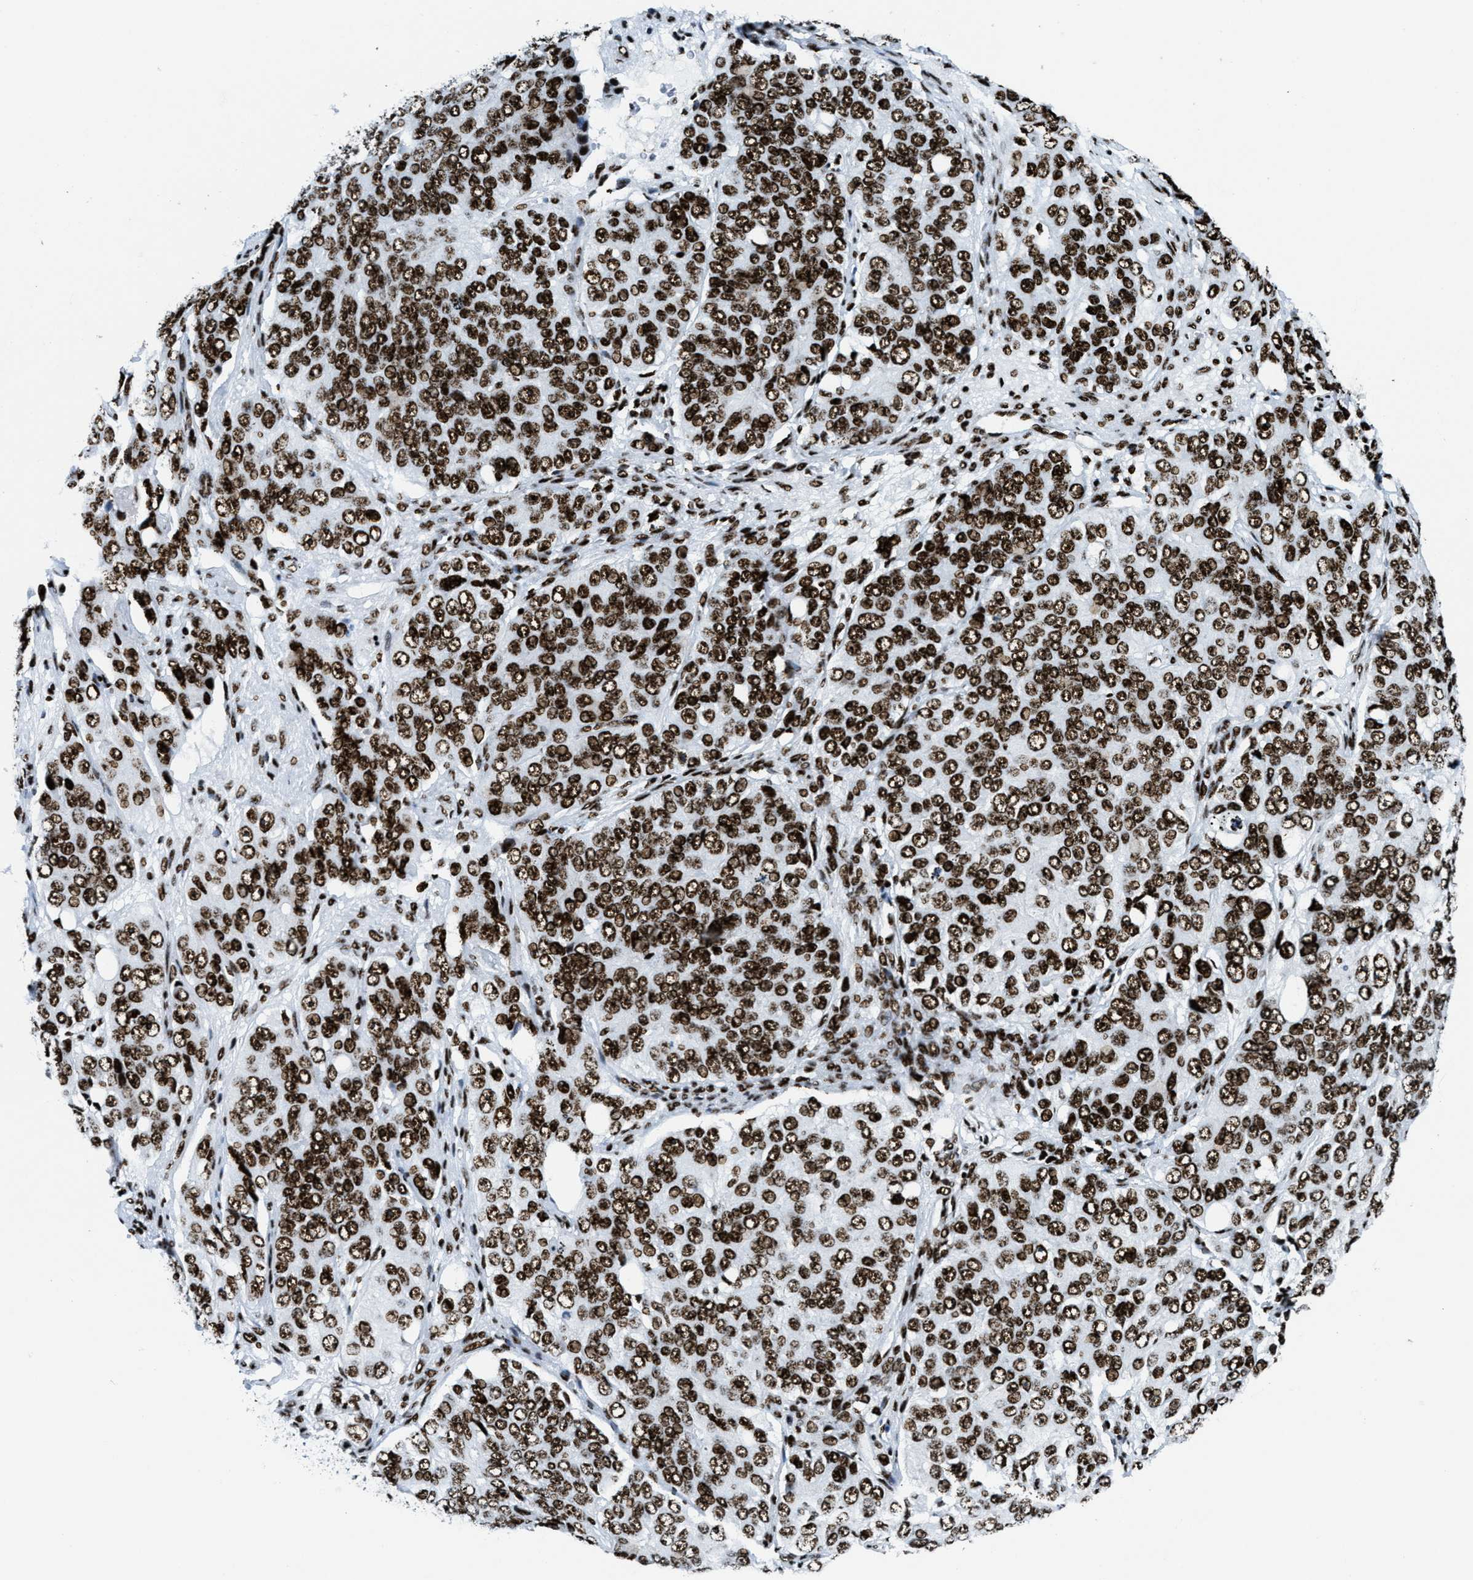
{"staining": {"intensity": "strong", "quantity": ">75%", "location": "nuclear"}, "tissue": "ovarian cancer", "cell_type": "Tumor cells", "image_type": "cancer", "snomed": [{"axis": "morphology", "description": "Carcinoma, endometroid"}, {"axis": "topography", "description": "Ovary"}], "caption": "Strong nuclear protein staining is appreciated in approximately >75% of tumor cells in endometroid carcinoma (ovarian). The protein is shown in brown color, while the nuclei are stained blue.", "gene": "NONO", "patient": {"sex": "female", "age": 51}}